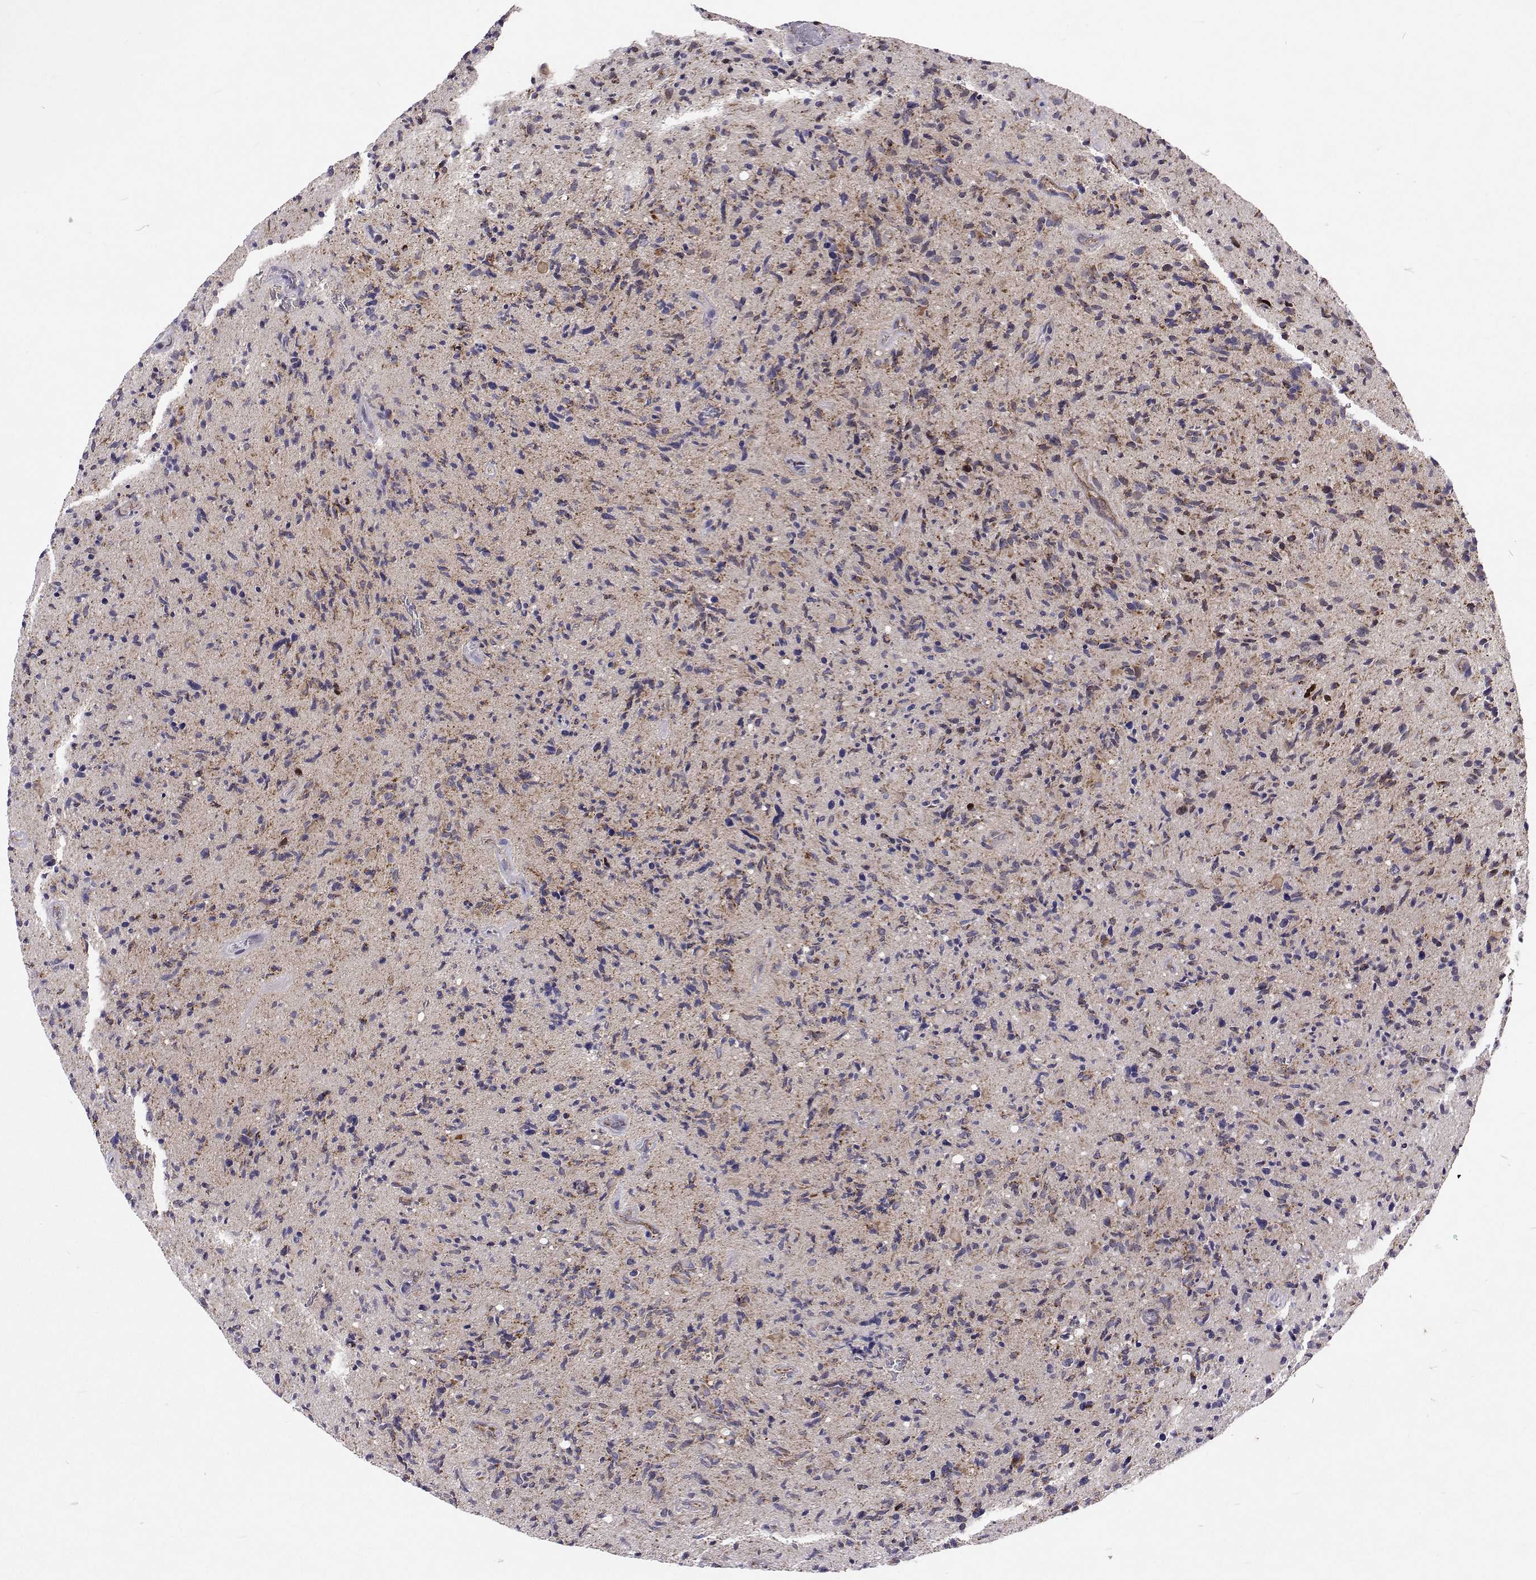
{"staining": {"intensity": "weak", "quantity": "<25%", "location": "cytoplasmic/membranous"}, "tissue": "glioma", "cell_type": "Tumor cells", "image_type": "cancer", "snomed": [{"axis": "morphology", "description": "Glioma, malignant, High grade"}, {"axis": "topography", "description": "Brain"}], "caption": "Photomicrograph shows no protein positivity in tumor cells of glioma tissue. (Brightfield microscopy of DAB (3,3'-diaminobenzidine) immunohistochemistry at high magnification).", "gene": "DHTKD1", "patient": {"sex": "male", "age": 54}}